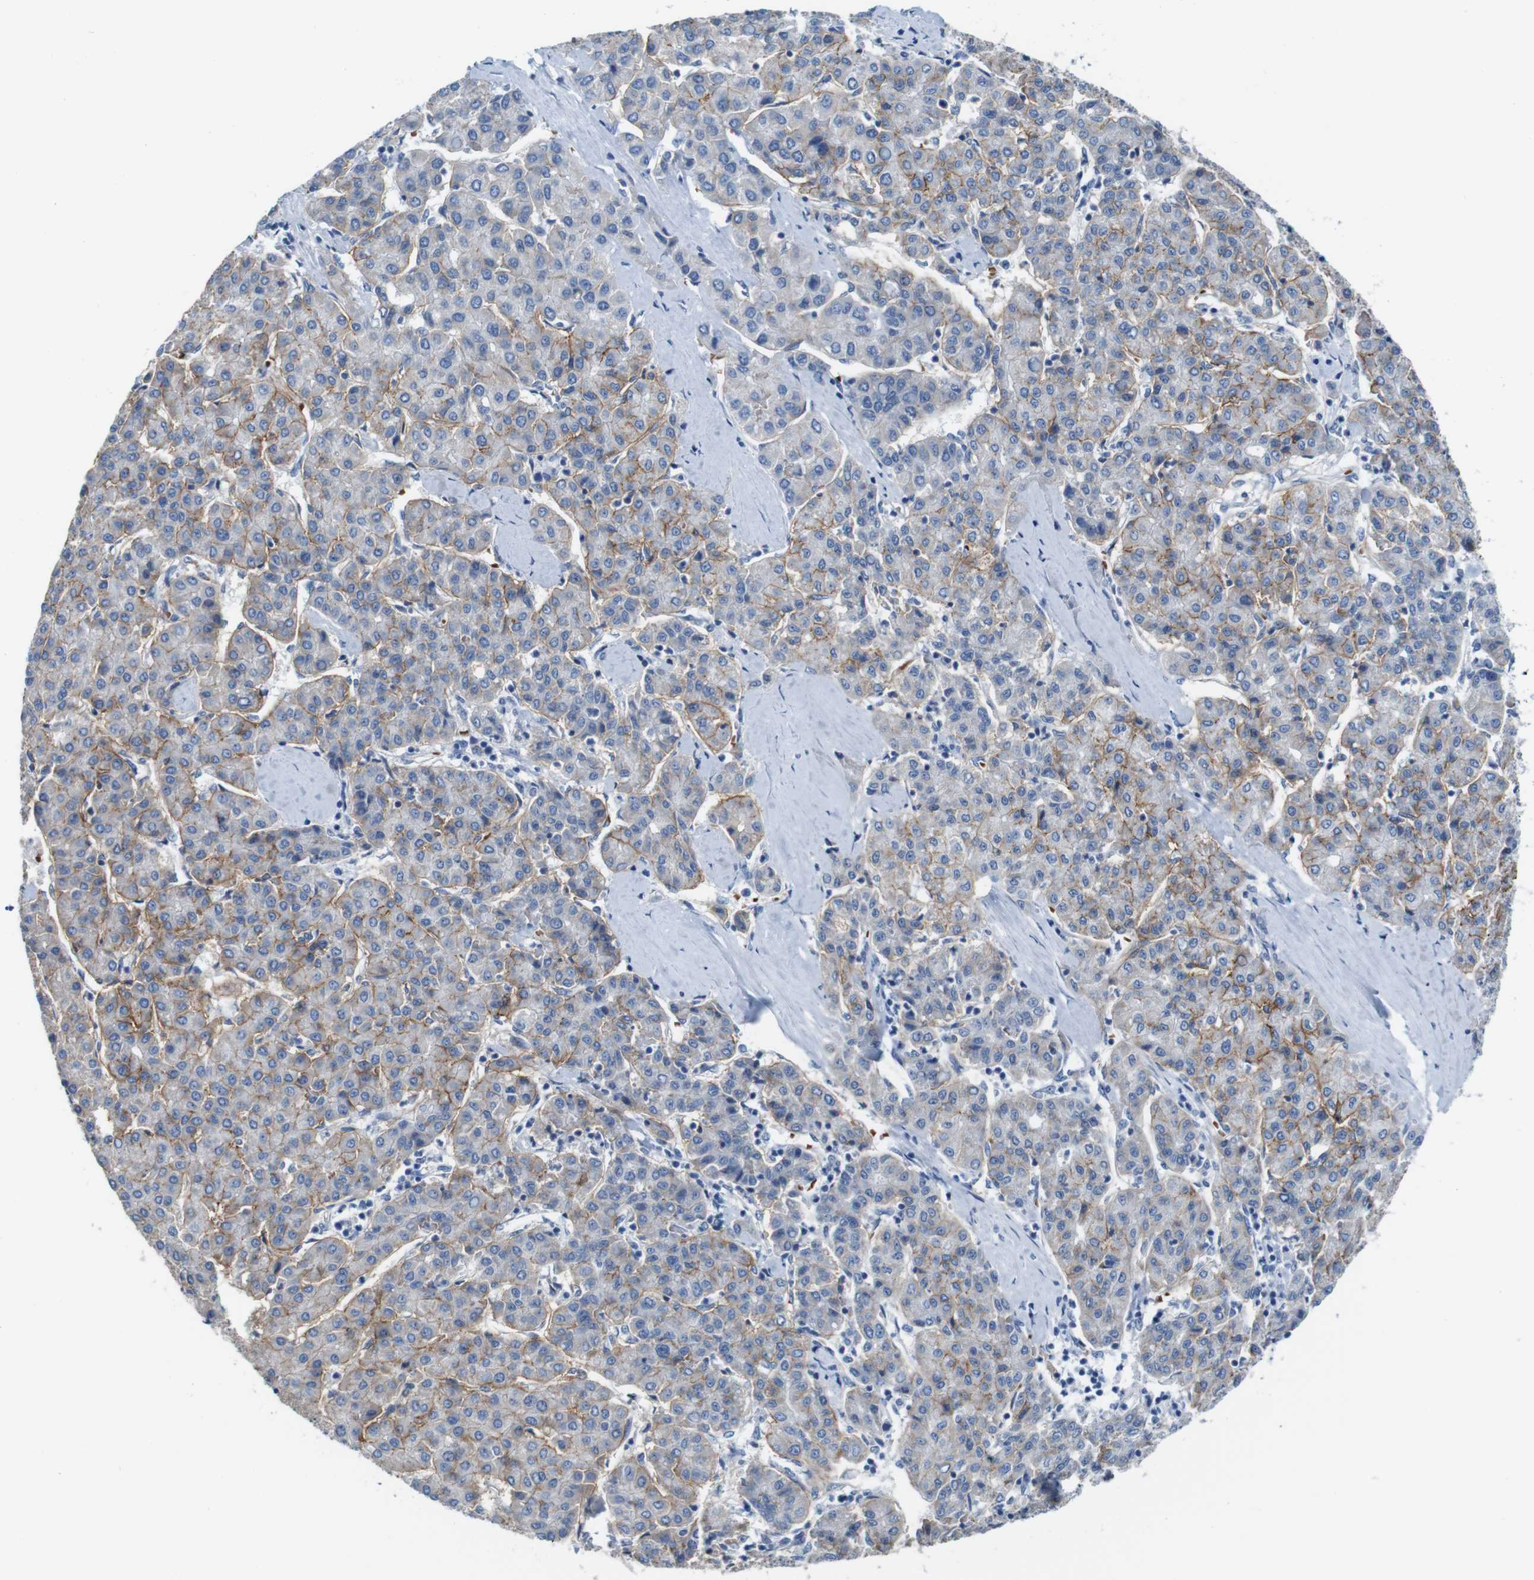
{"staining": {"intensity": "moderate", "quantity": "25%-75%", "location": "cytoplasmic/membranous"}, "tissue": "liver cancer", "cell_type": "Tumor cells", "image_type": "cancer", "snomed": [{"axis": "morphology", "description": "Carcinoma, Hepatocellular, NOS"}, {"axis": "topography", "description": "Liver"}], "caption": "Protein staining by immunohistochemistry displays moderate cytoplasmic/membranous expression in approximately 25%-75% of tumor cells in hepatocellular carcinoma (liver).", "gene": "IGSF8", "patient": {"sex": "male", "age": 65}}